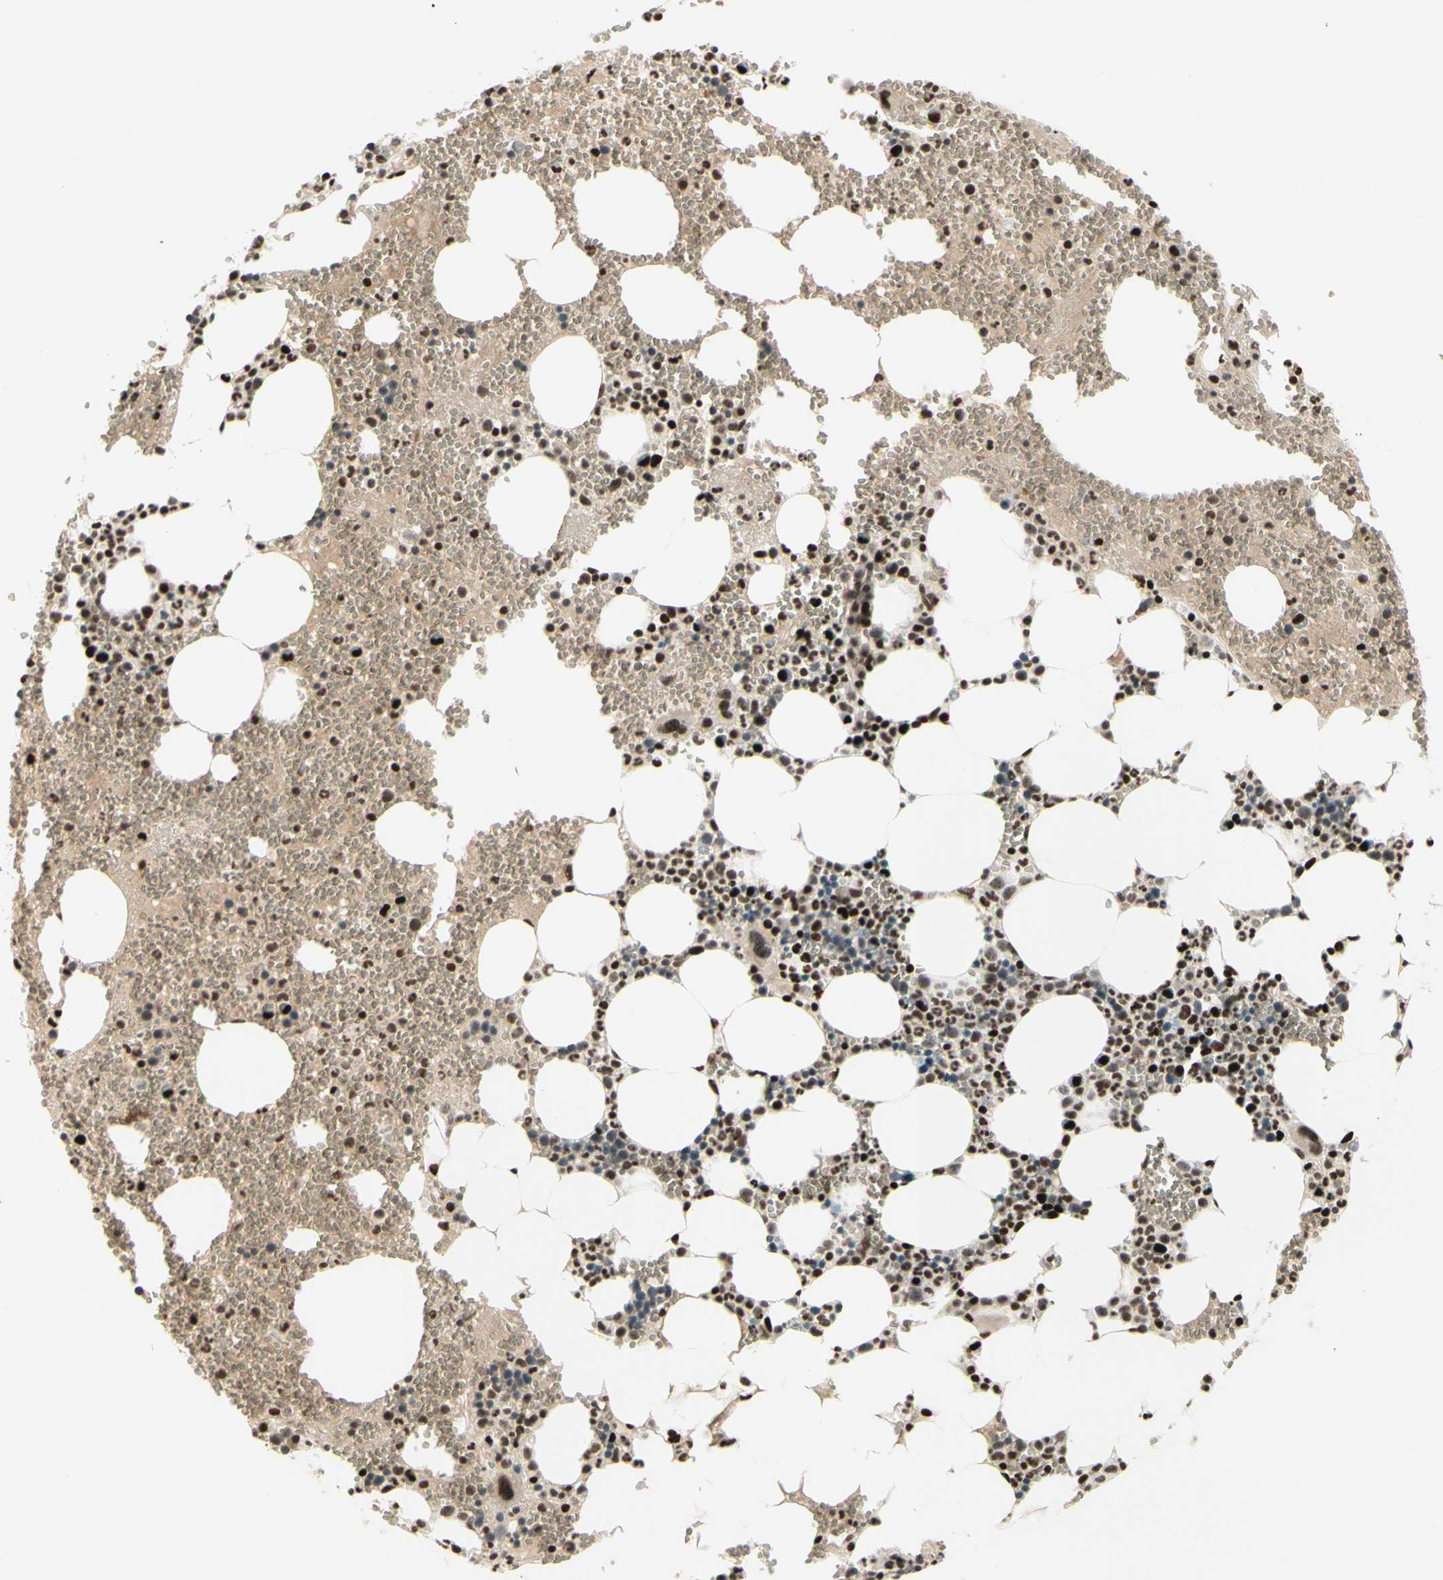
{"staining": {"intensity": "strong", "quantity": "25%-75%", "location": "nuclear"}, "tissue": "bone marrow", "cell_type": "Hematopoietic cells", "image_type": "normal", "snomed": [{"axis": "morphology", "description": "Normal tissue, NOS"}, {"axis": "morphology", "description": "Inflammation, NOS"}, {"axis": "topography", "description": "Bone marrow"}], "caption": "An immunohistochemistry (IHC) histopathology image of unremarkable tissue is shown. Protein staining in brown shows strong nuclear positivity in bone marrow within hematopoietic cells. The staining is performed using DAB (3,3'-diaminobenzidine) brown chromogen to label protein expression. The nuclei are counter-stained blue using hematoxylin.", "gene": "CDKL5", "patient": {"sex": "female", "age": 76}}